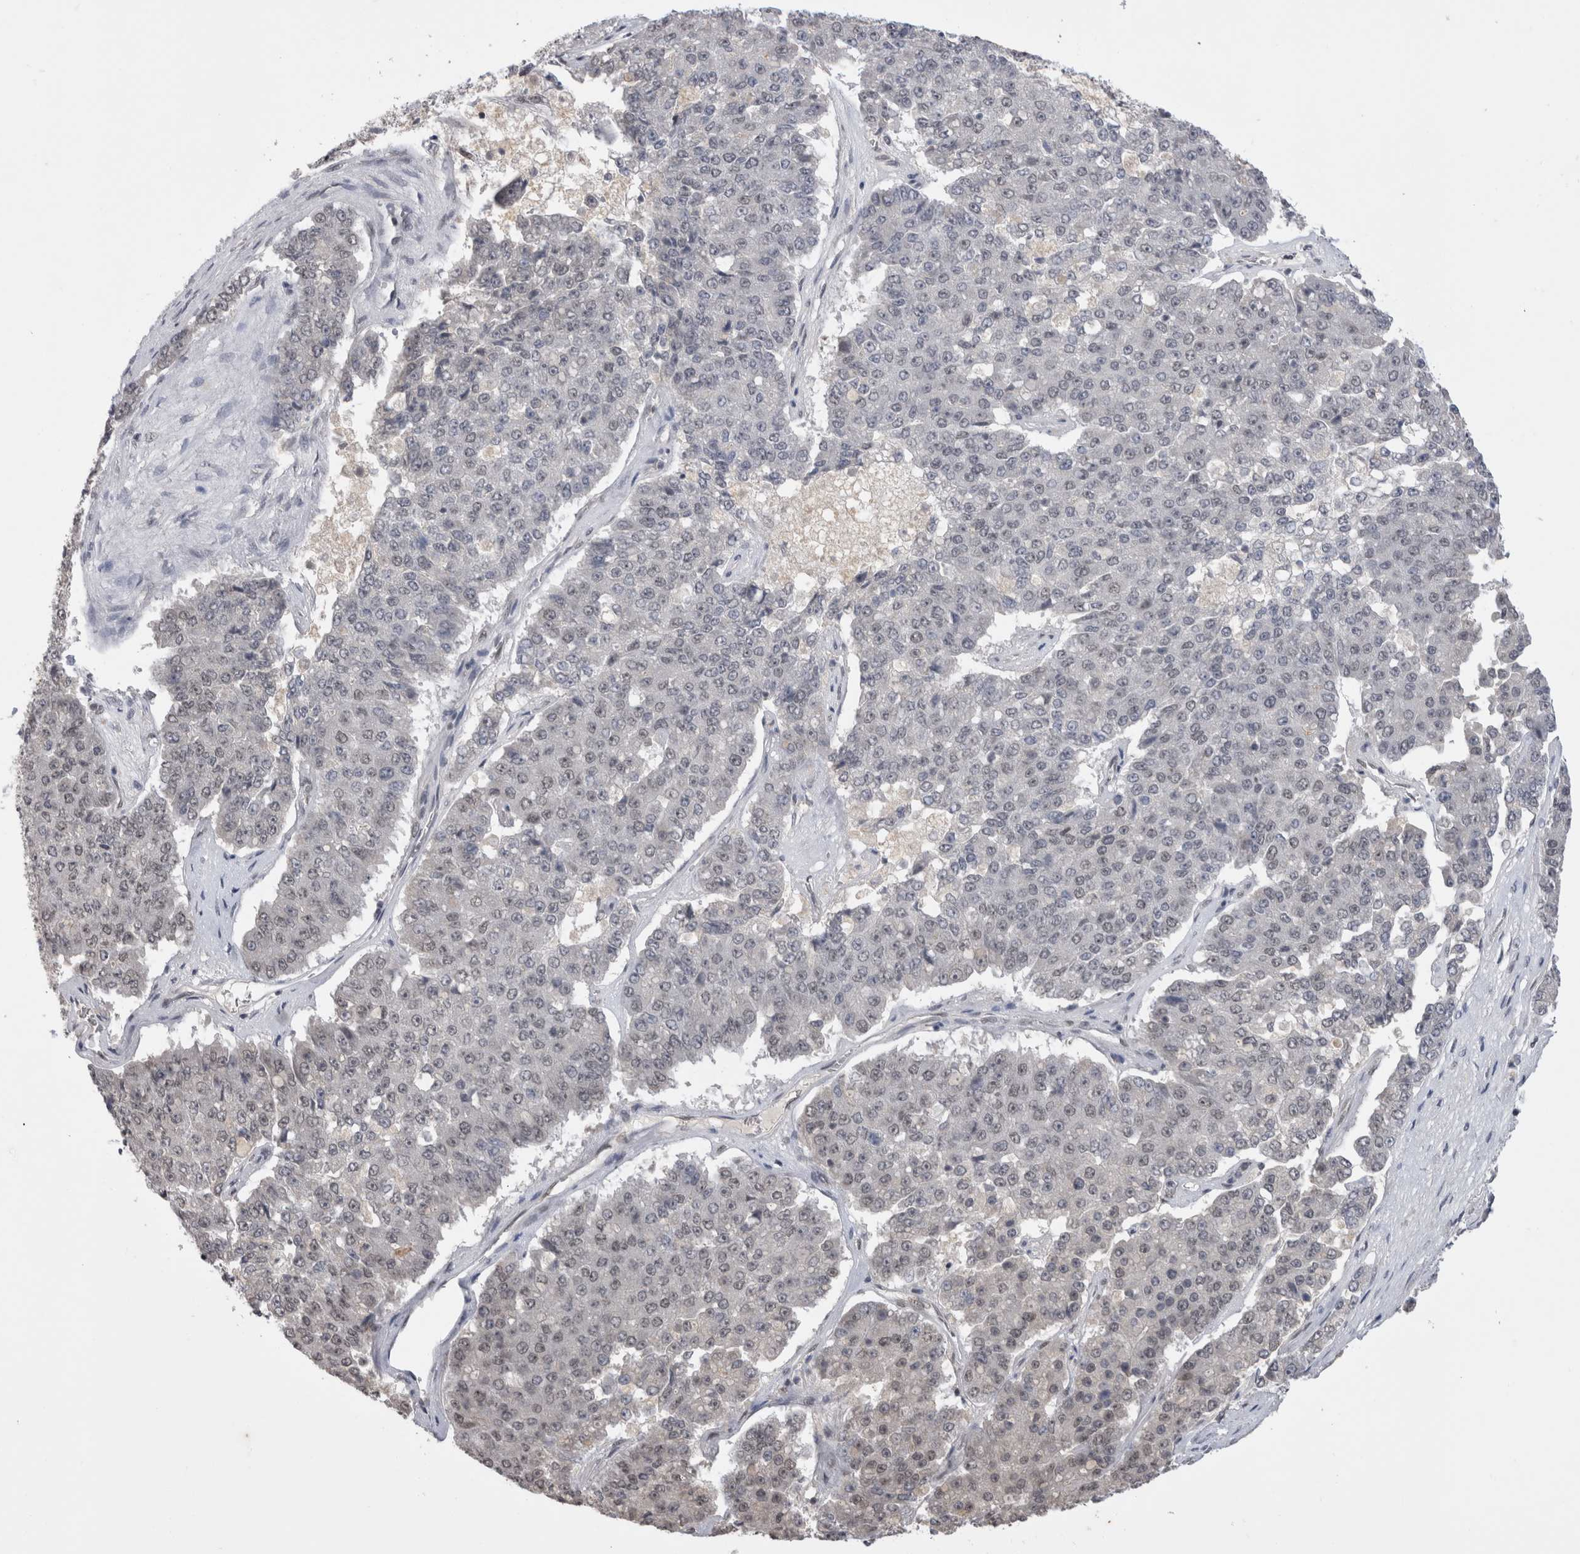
{"staining": {"intensity": "negative", "quantity": "none", "location": "none"}, "tissue": "pancreatic cancer", "cell_type": "Tumor cells", "image_type": "cancer", "snomed": [{"axis": "morphology", "description": "Adenocarcinoma, NOS"}, {"axis": "topography", "description": "Pancreas"}], "caption": "This is an immunohistochemistry (IHC) micrograph of human adenocarcinoma (pancreatic). There is no expression in tumor cells.", "gene": "DAXX", "patient": {"sex": "male", "age": 50}}